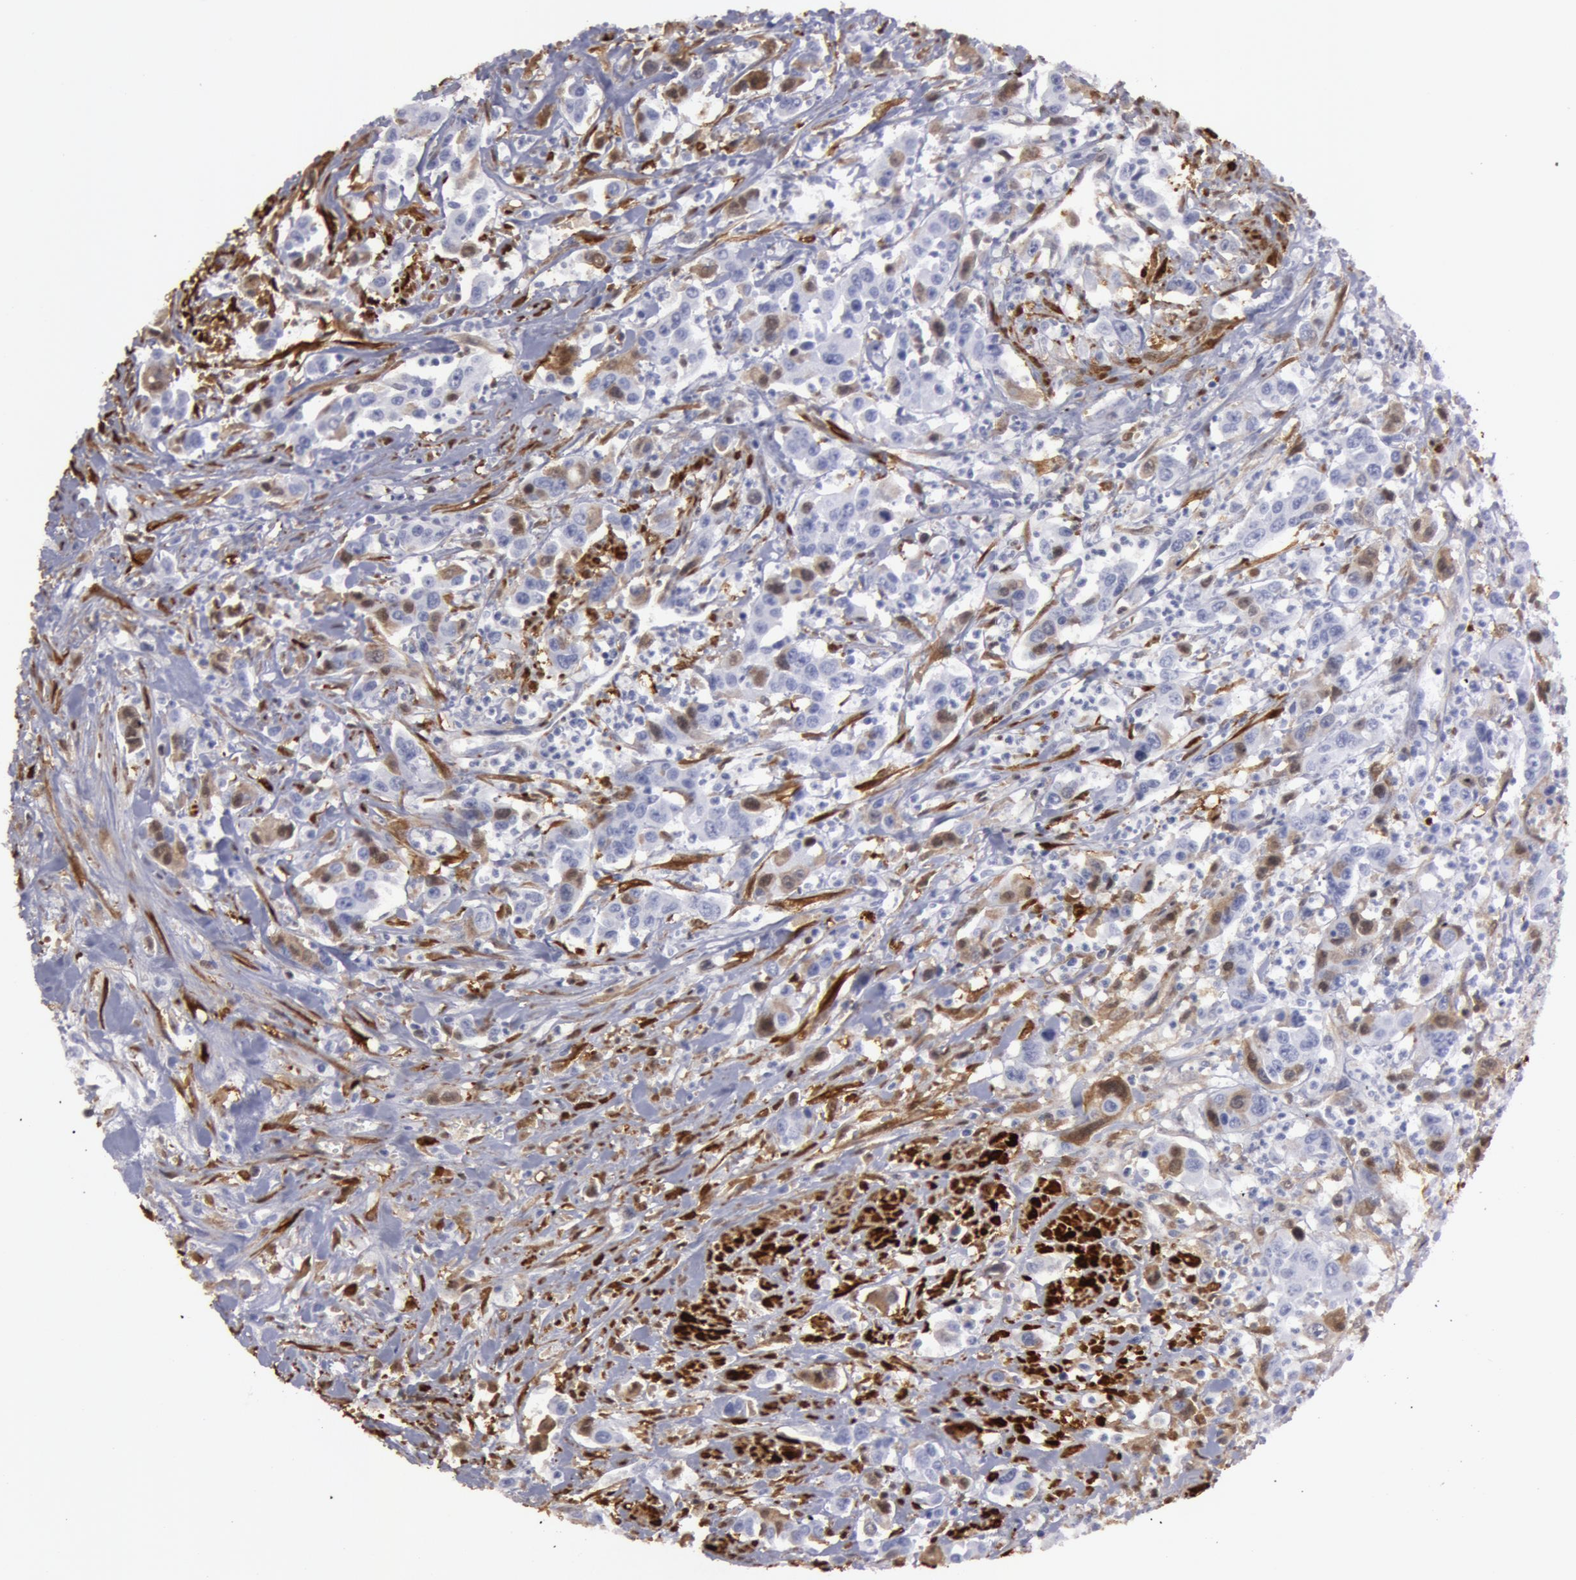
{"staining": {"intensity": "weak", "quantity": "25%-75%", "location": "cytoplasmic/membranous"}, "tissue": "urothelial cancer", "cell_type": "Tumor cells", "image_type": "cancer", "snomed": [{"axis": "morphology", "description": "Urothelial carcinoma, High grade"}, {"axis": "topography", "description": "Urinary bladder"}], "caption": "Brown immunohistochemical staining in human urothelial cancer demonstrates weak cytoplasmic/membranous positivity in approximately 25%-75% of tumor cells.", "gene": "TAGLN", "patient": {"sex": "male", "age": 86}}